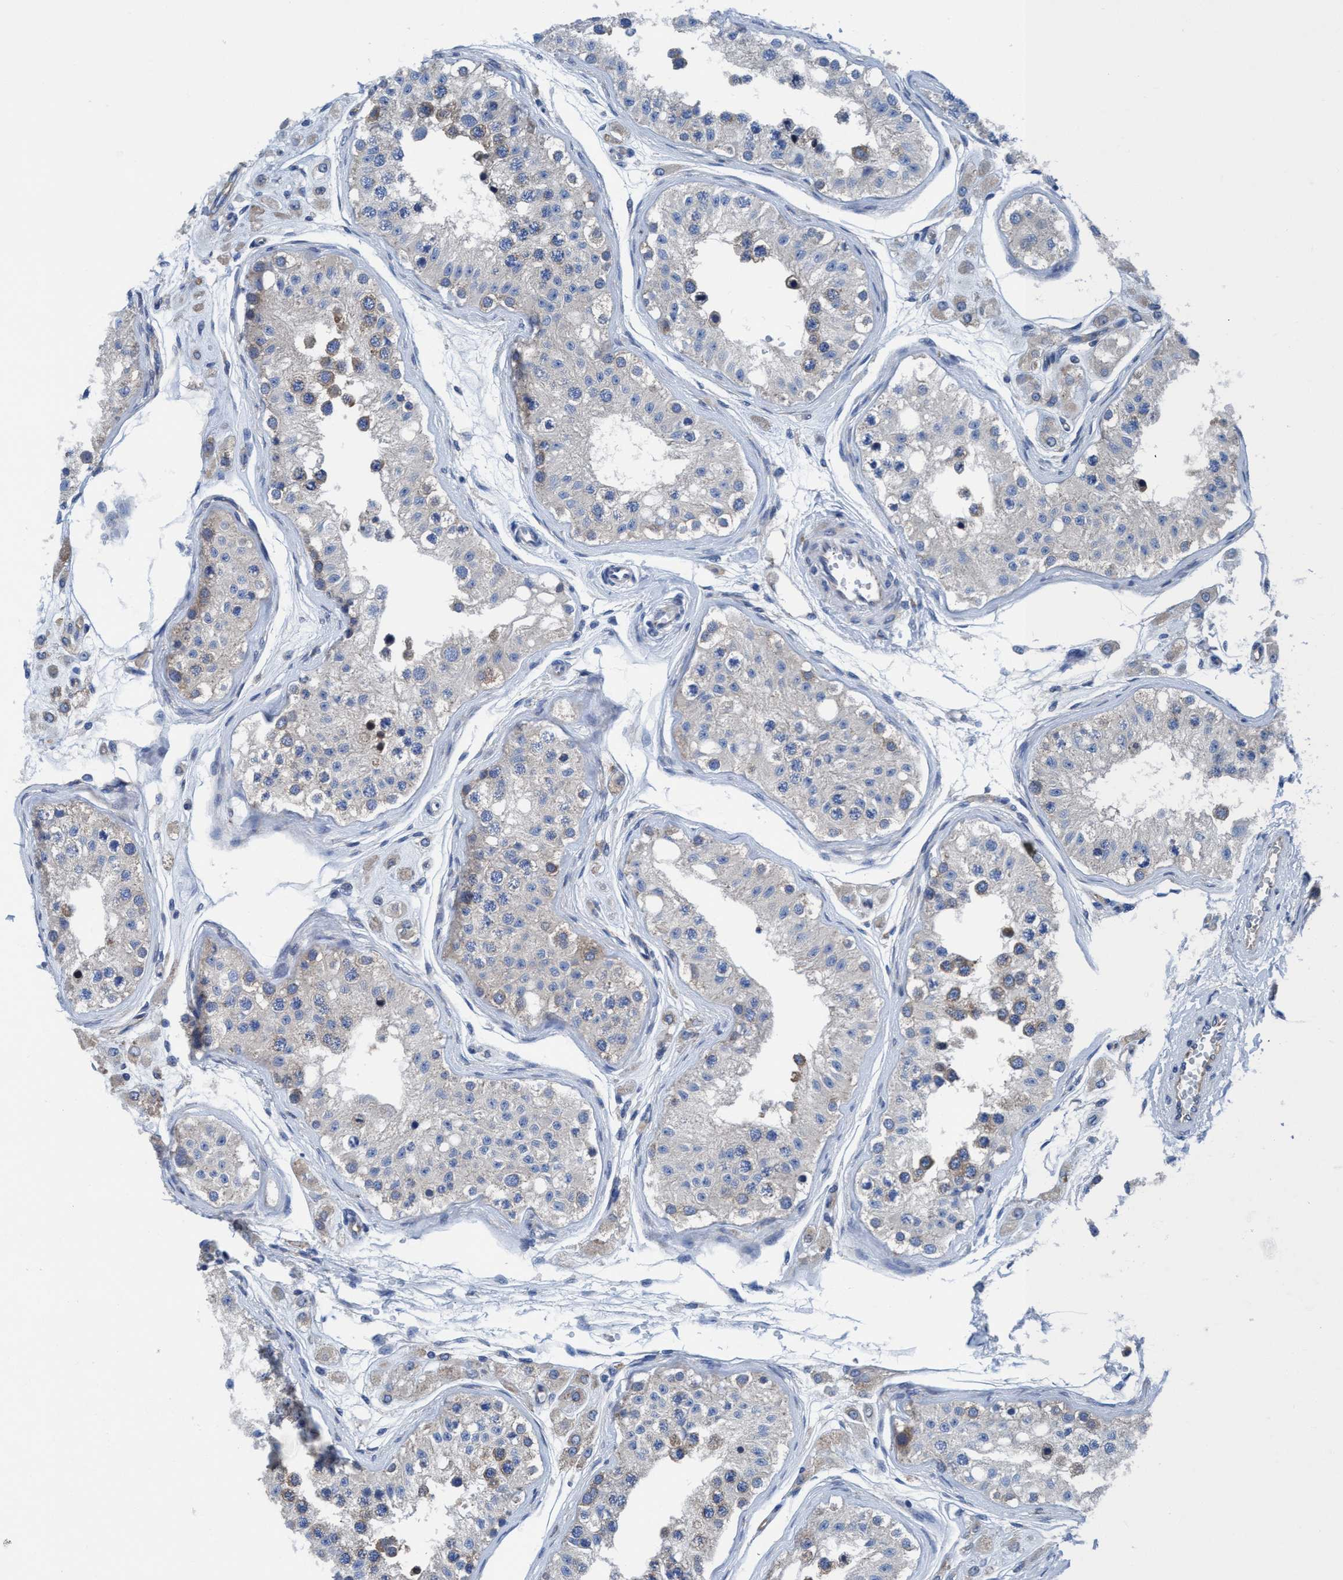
{"staining": {"intensity": "moderate", "quantity": "25%-75%", "location": "cytoplasmic/membranous"}, "tissue": "testis", "cell_type": "Cells in seminiferous ducts", "image_type": "normal", "snomed": [{"axis": "morphology", "description": "Normal tissue, NOS"}, {"axis": "morphology", "description": "Adenocarcinoma, metastatic, NOS"}, {"axis": "topography", "description": "Testis"}], "caption": "Cells in seminiferous ducts display moderate cytoplasmic/membranous staining in approximately 25%-75% of cells in benign testis. The protein is stained brown, and the nuclei are stained in blue (DAB (3,3'-diaminobenzidine) IHC with brightfield microscopy, high magnification).", "gene": "NMT1", "patient": {"sex": "male", "age": 26}}